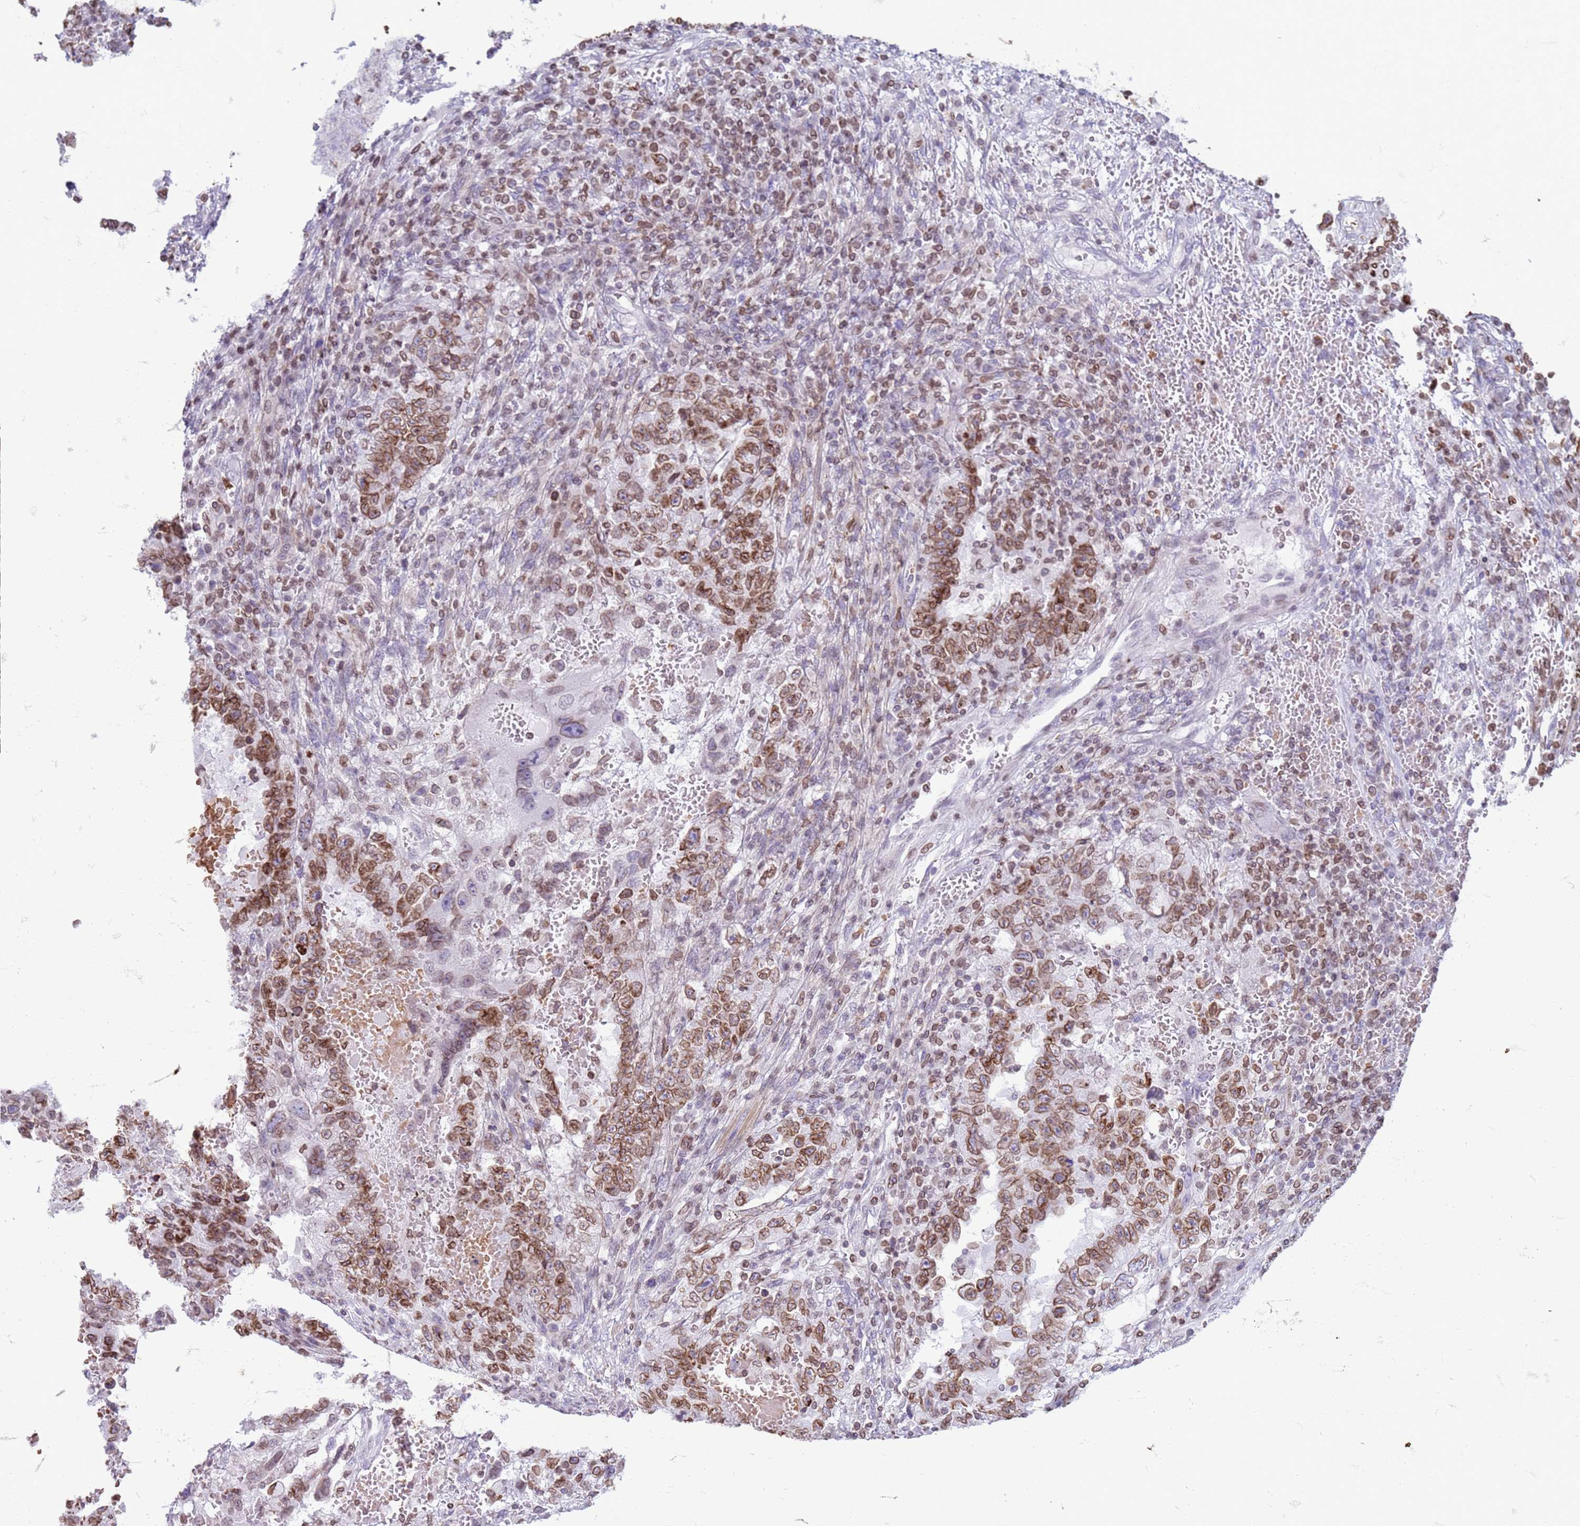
{"staining": {"intensity": "moderate", "quantity": ">75%", "location": "cytoplasmic/membranous,nuclear"}, "tissue": "testis cancer", "cell_type": "Tumor cells", "image_type": "cancer", "snomed": [{"axis": "morphology", "description": "Carcinoma, Embryonal, NOS"}, {"axis": "topography", "description": "Testis"}], "caption": "Embryonal carcinoma (testis) stained for a protein (brown) displays moderate cytoplasmic/membranous and nuclear positive positivity in about >75% of tumor cells.", "gene": "METTL25B", "patient": {"sex": "male", "age": 26}}